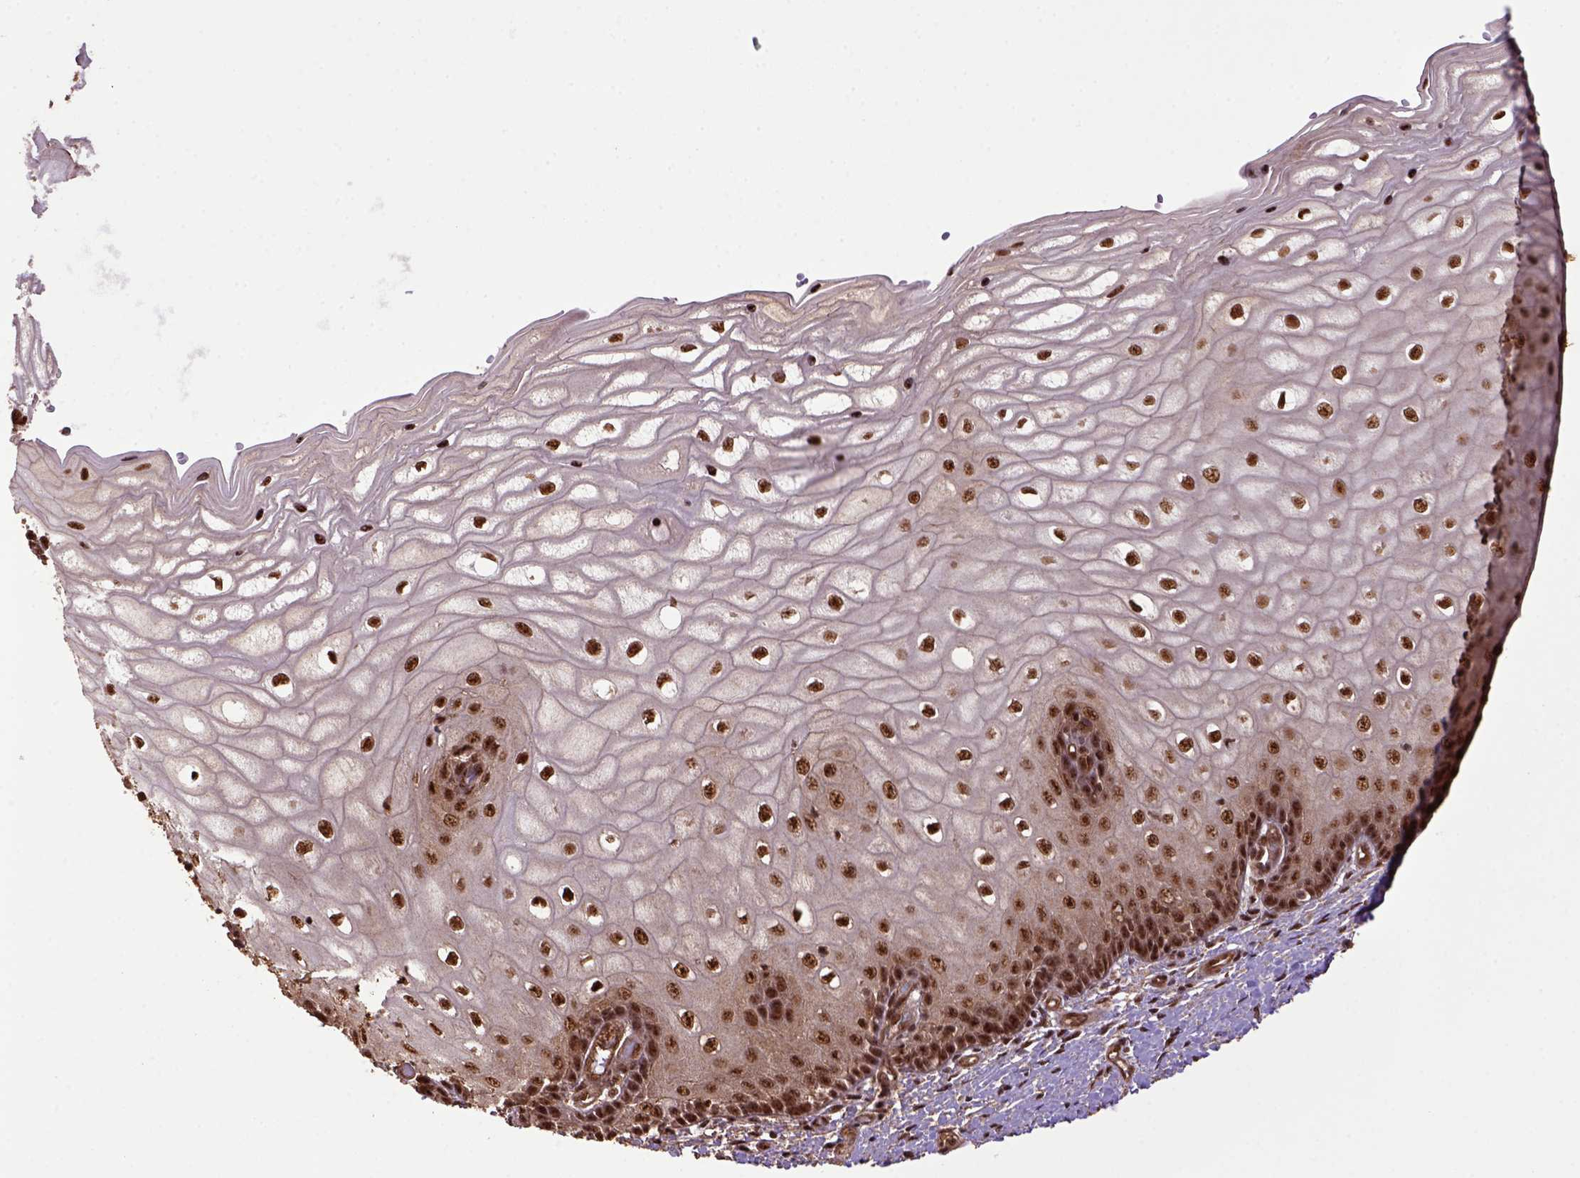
{"staining": {"intensity": "strong", "quantity": ">75%", "location": "nuclear"}, "tissue": "cervix", "cell_type": "Glandular cells", "image_type": "normal", "snomed": [{"axis": "morphology", "description": "Normal tissue, NOS"}, {"axis": "topography", "description": "Cervix"}], "caption": "High-power microscopy captured an immunohistochemistry (IHC) micrograph of benign cervix, revealing strong nuclear positivity in approximately >75% of glandular cells.", "gene": "PPIG", "patient": {"sex": "female", "age": 37}}